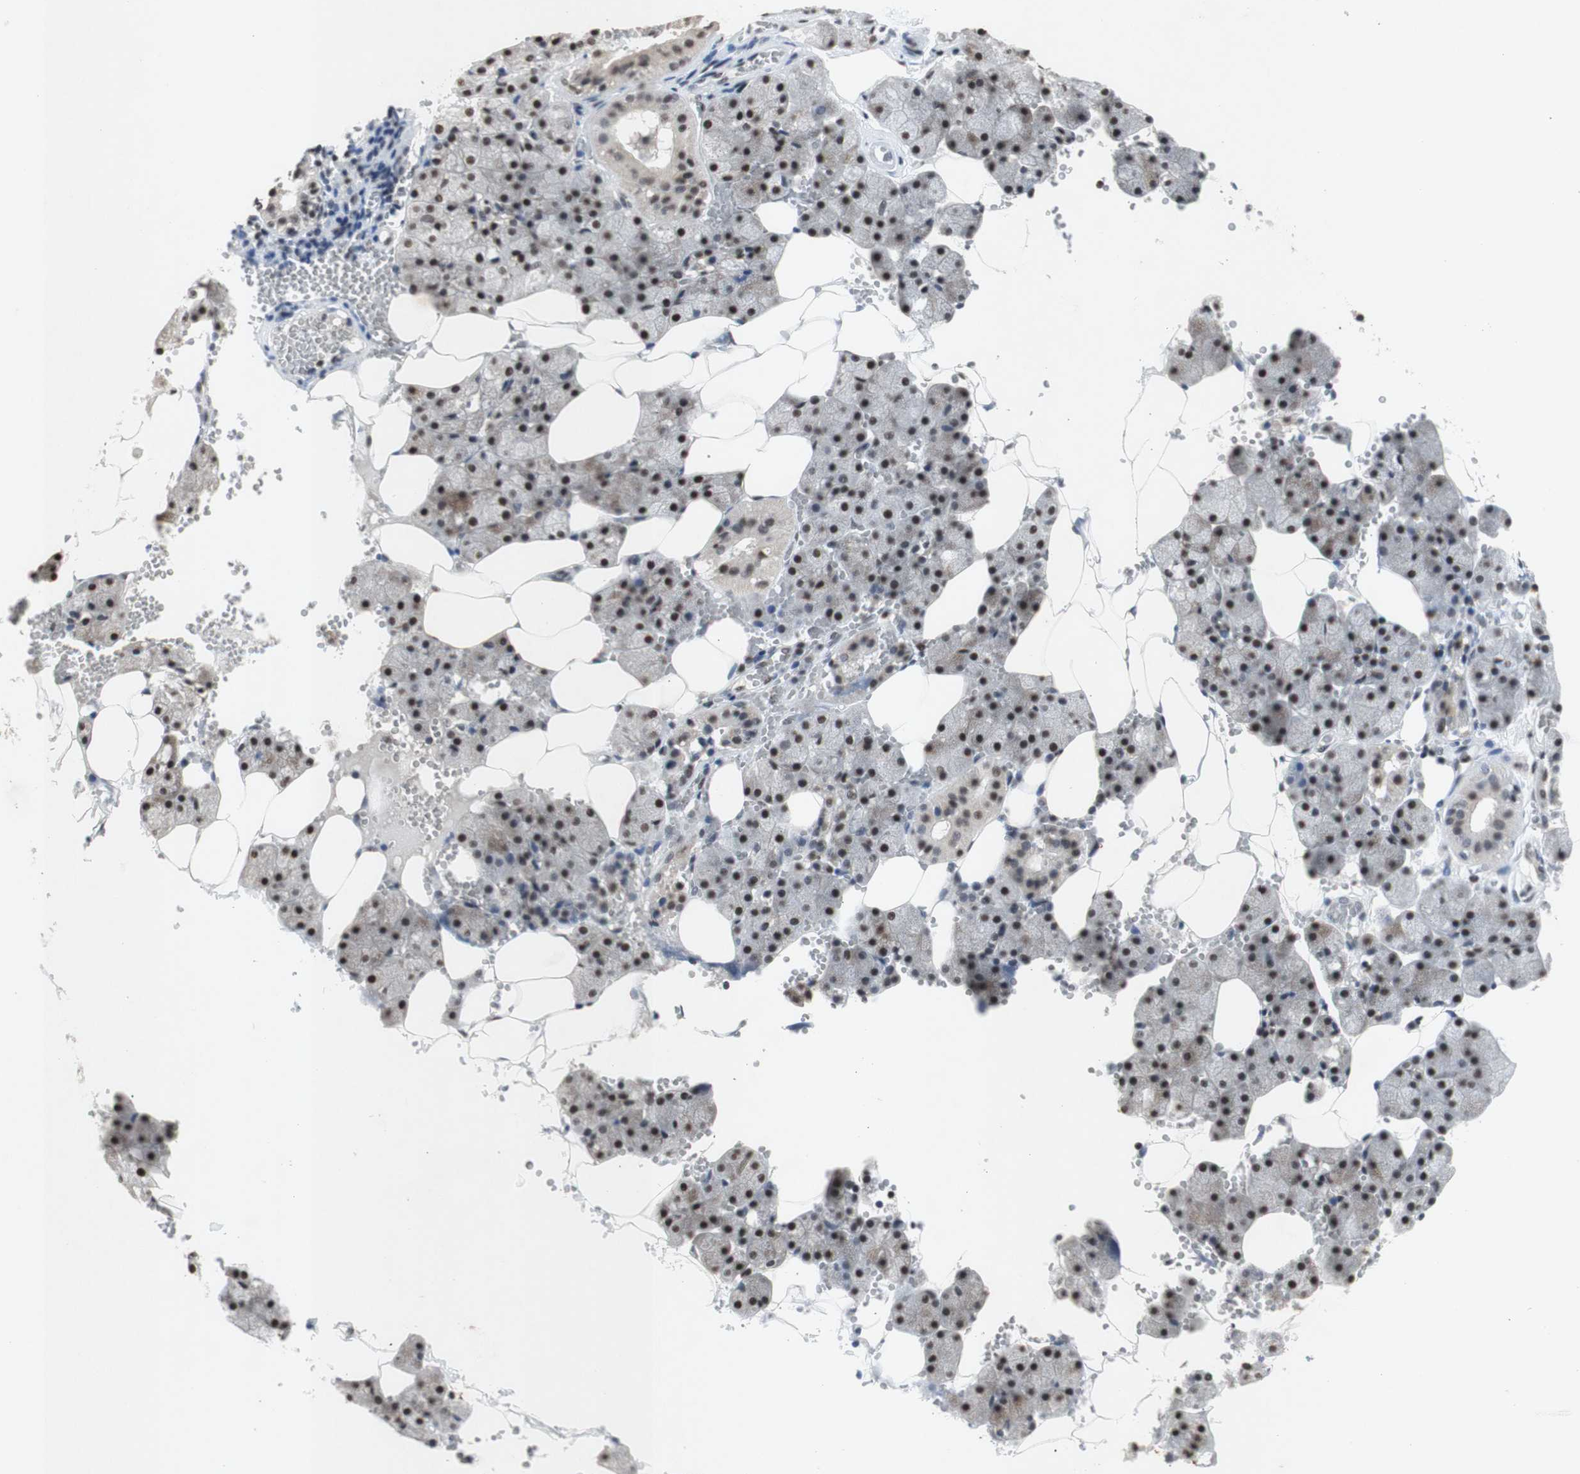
{"staining": {"intensity": "strong", "quantity": ">75%", "location": "nuclear"}, "tissue": "salivary gland", "cell_type": "Glandular cells", "image_type": "normal", "snomed": [{"axis": "morphology", "description": "Normal tissue, NOS"}, {"axis": "topography", "description": "Salivary gland"}], "caption": "Immunohistochemistry (IHC) histopathology image of unremarkable salivary gland: salivary gland stained using IHC demonstrates high levels of strong protein expression localized specifically in the nuclear of glandular cells, appearing as a nuclear brown color.", "gene": "SNRPB", "patient": {"sex": "male", "age": 62}}